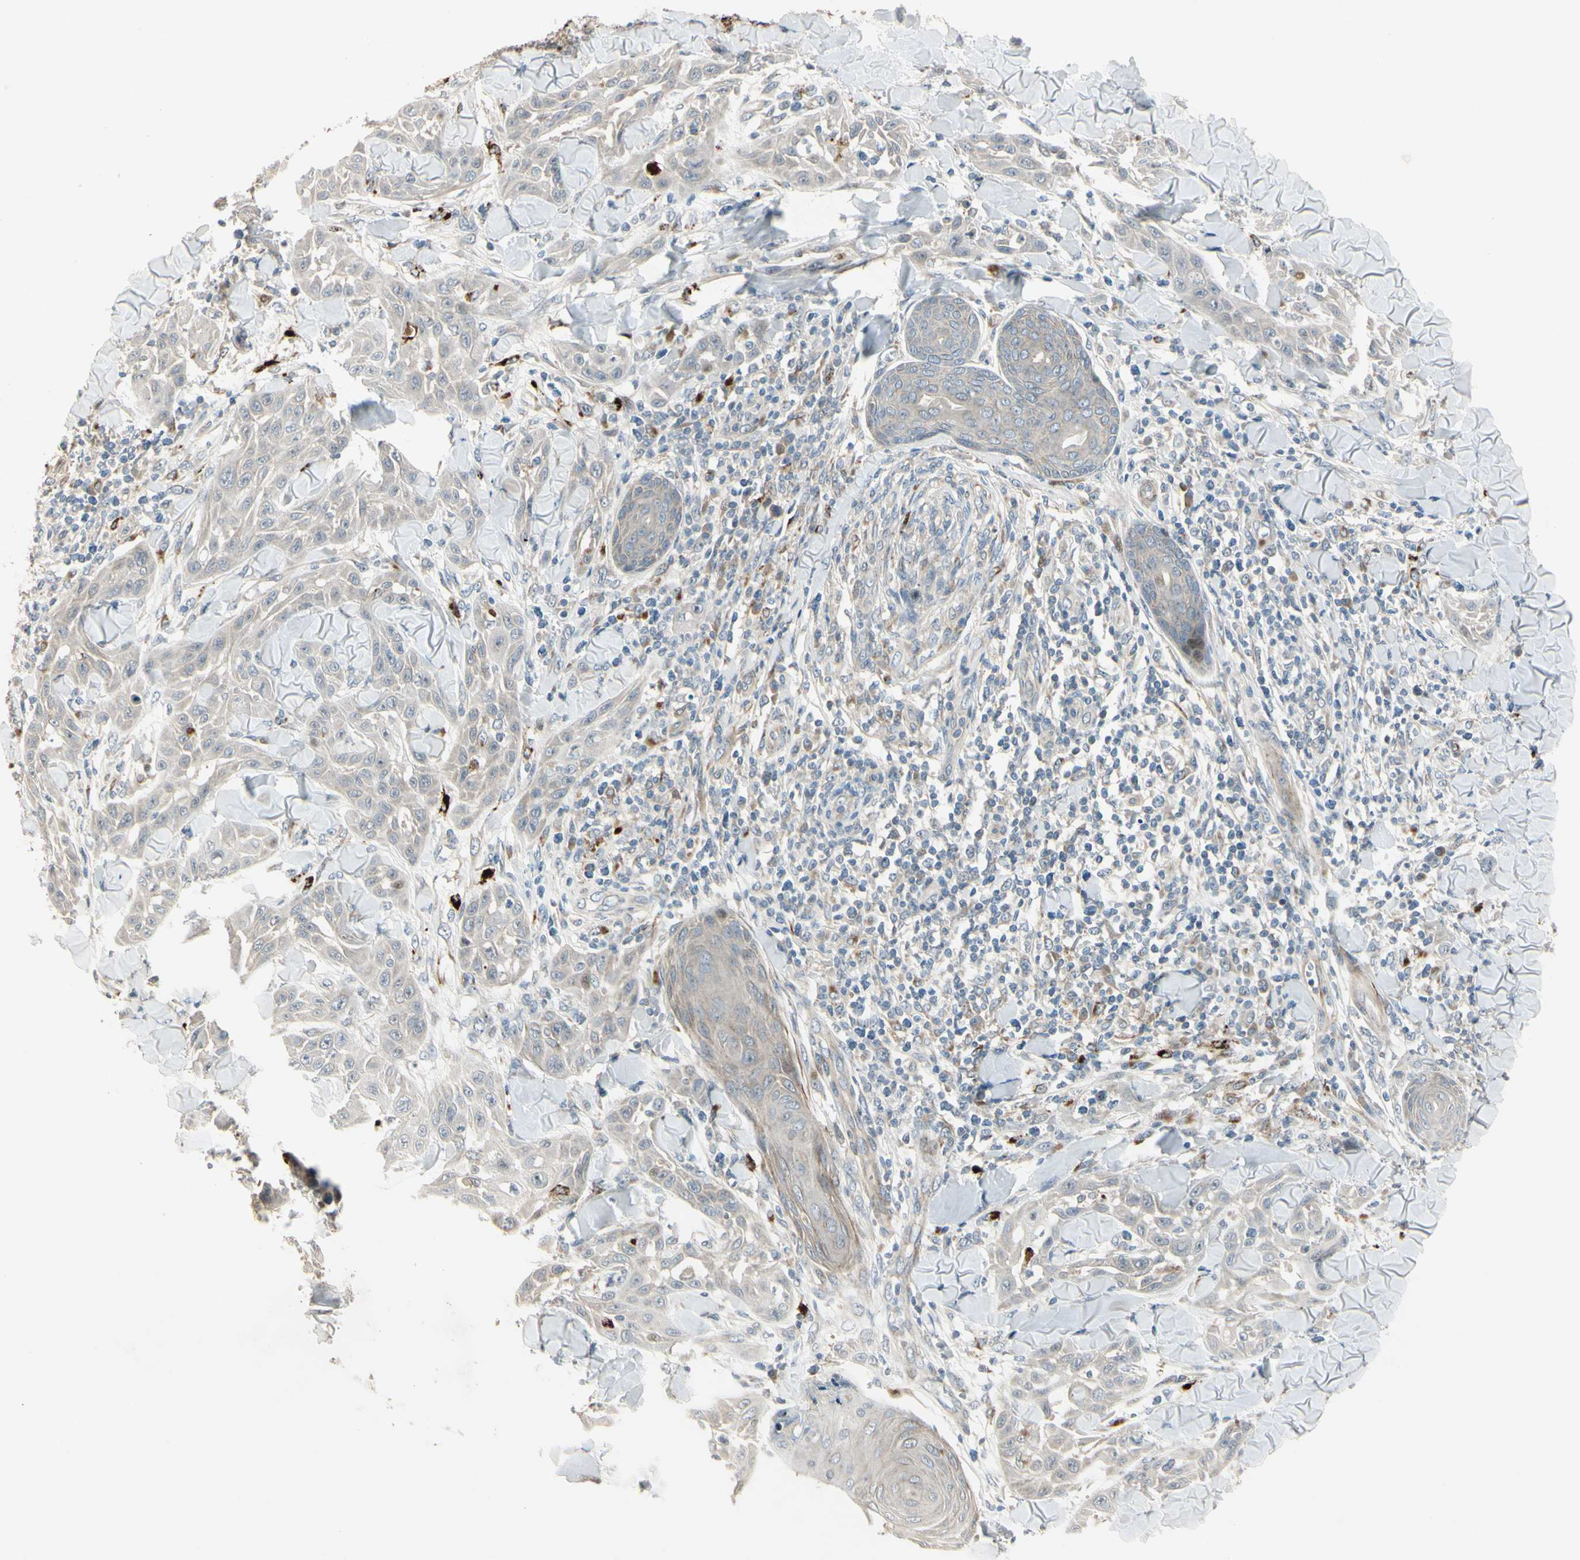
{"staining": {"intensity": "weak", "quantity": "25%-75%", "location": "cytoplasmic/membranous"}, "tissue": "skin cancer", "cell_type": "Tumor cells", "image_type": "cancer", "snomed": [{"axis": "morphology", "description": "Squamous cell carcinoma, NOS"}, {"axis": "topography", "description": "Skin"}], "caption": "Skin squamous cell carcinoma stained with DAB (3,3'-diaminobenzidine) immunohistochemistry displays low levels of weak cytoplasmic/membranous expression in about 25%-75% of tumor cells. The protein of interest is stained brown, and the nuclei are stained in blue (DAB IHC with brightfield microscopy, high magnification).", "gene": "NDFIP1", "patient": {"sex": "male", "age": 24}}